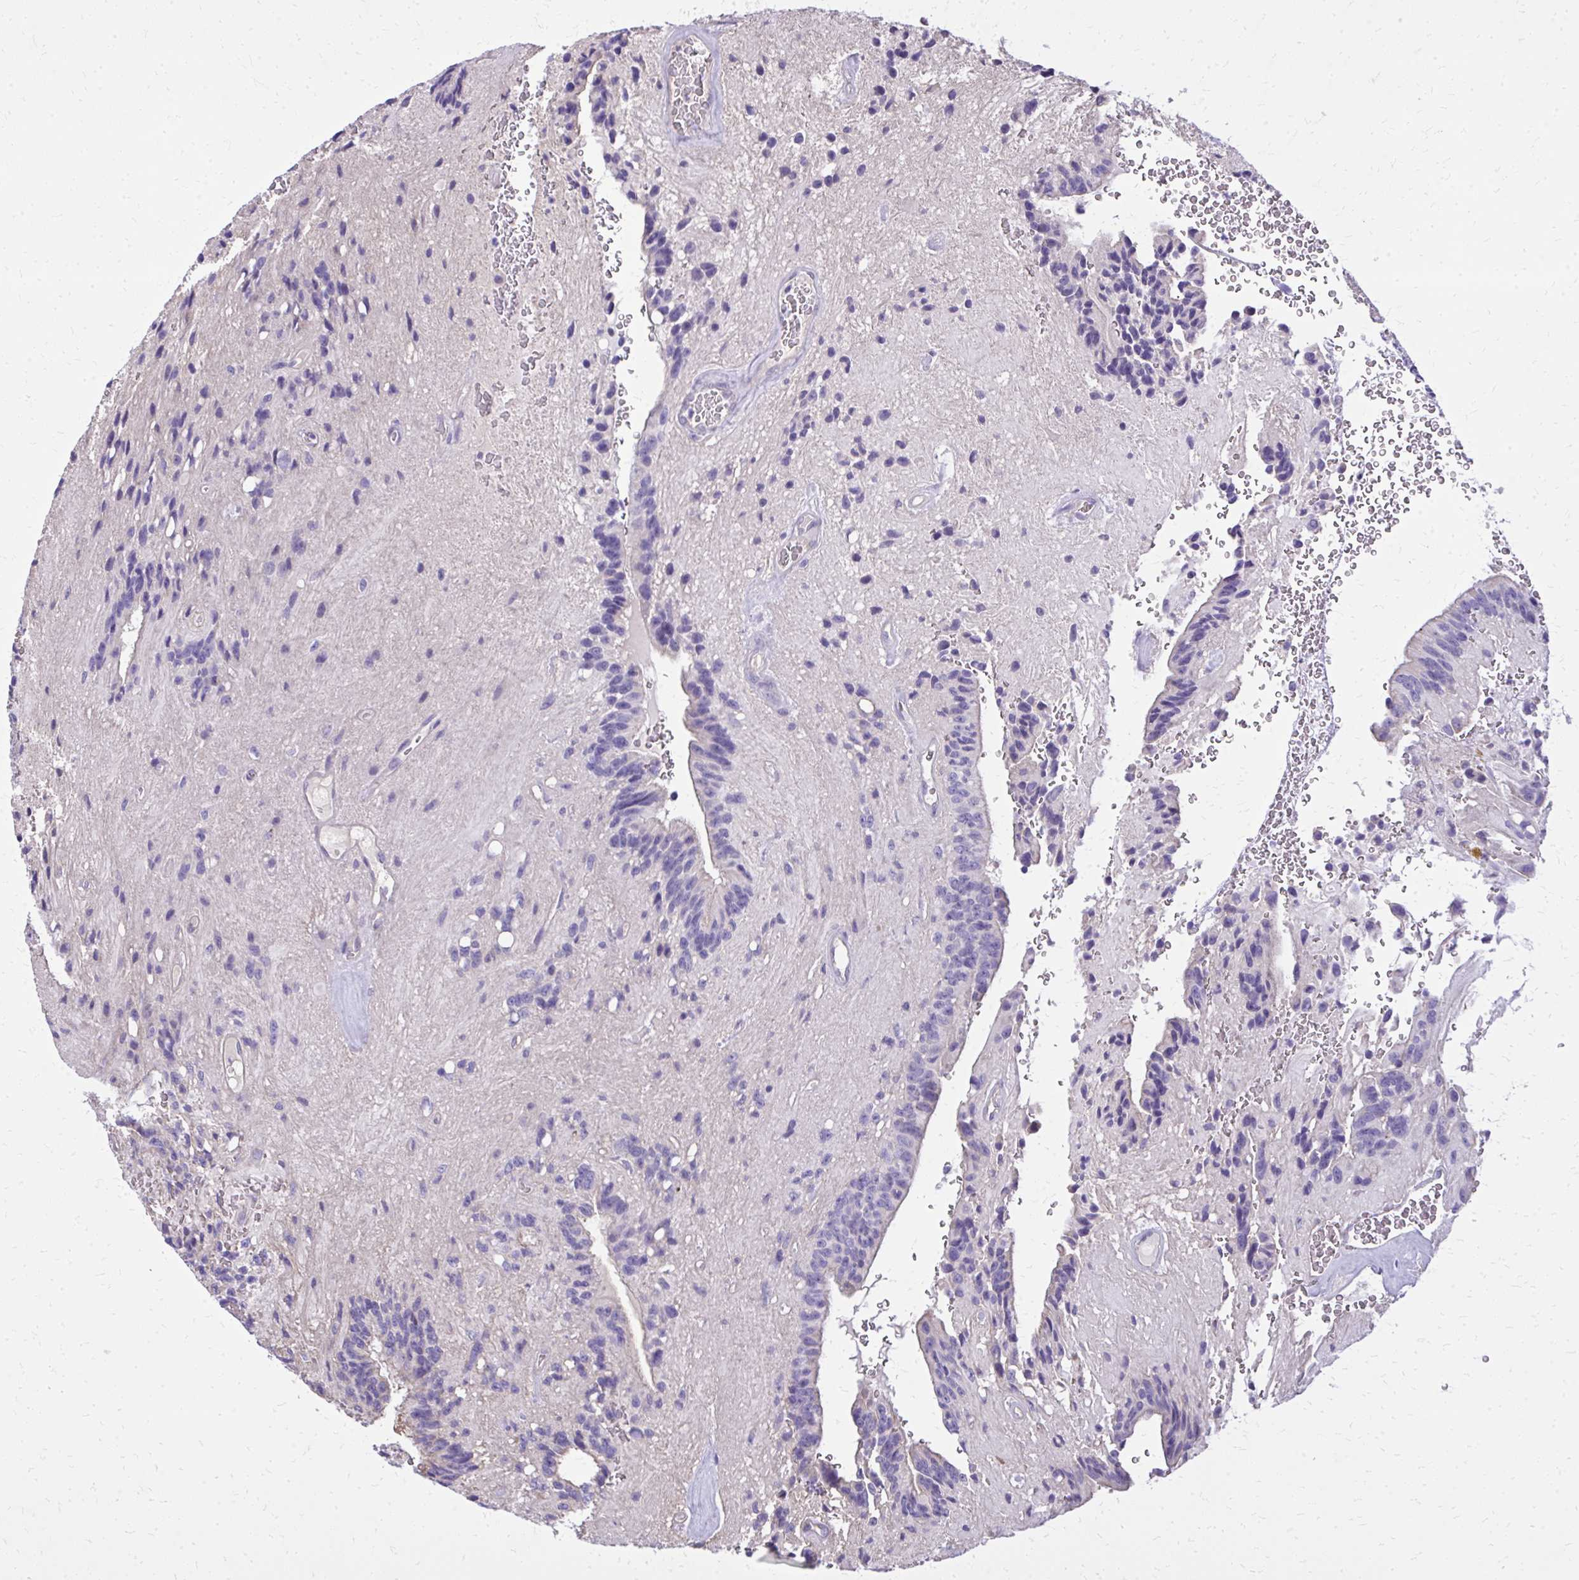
{"staining": {"intensity": "negative", "quantity": "none", "location": "none"}, "tissue": "glioma", "cell_type": "Tumor cells", "image_type": "cancer", "snomed": [{"axis": "morphology", "description": "Glioma, malignant, Low grade"}, {"axis": "topography", "description": "Brain"}], "caption": "Human malignant low-grade glioma stained for a protein using IHC demonstrates no positivity in tumor cells.", "gene": "RUNDC3B", "patient": {"sex": "male", "age": 31}}